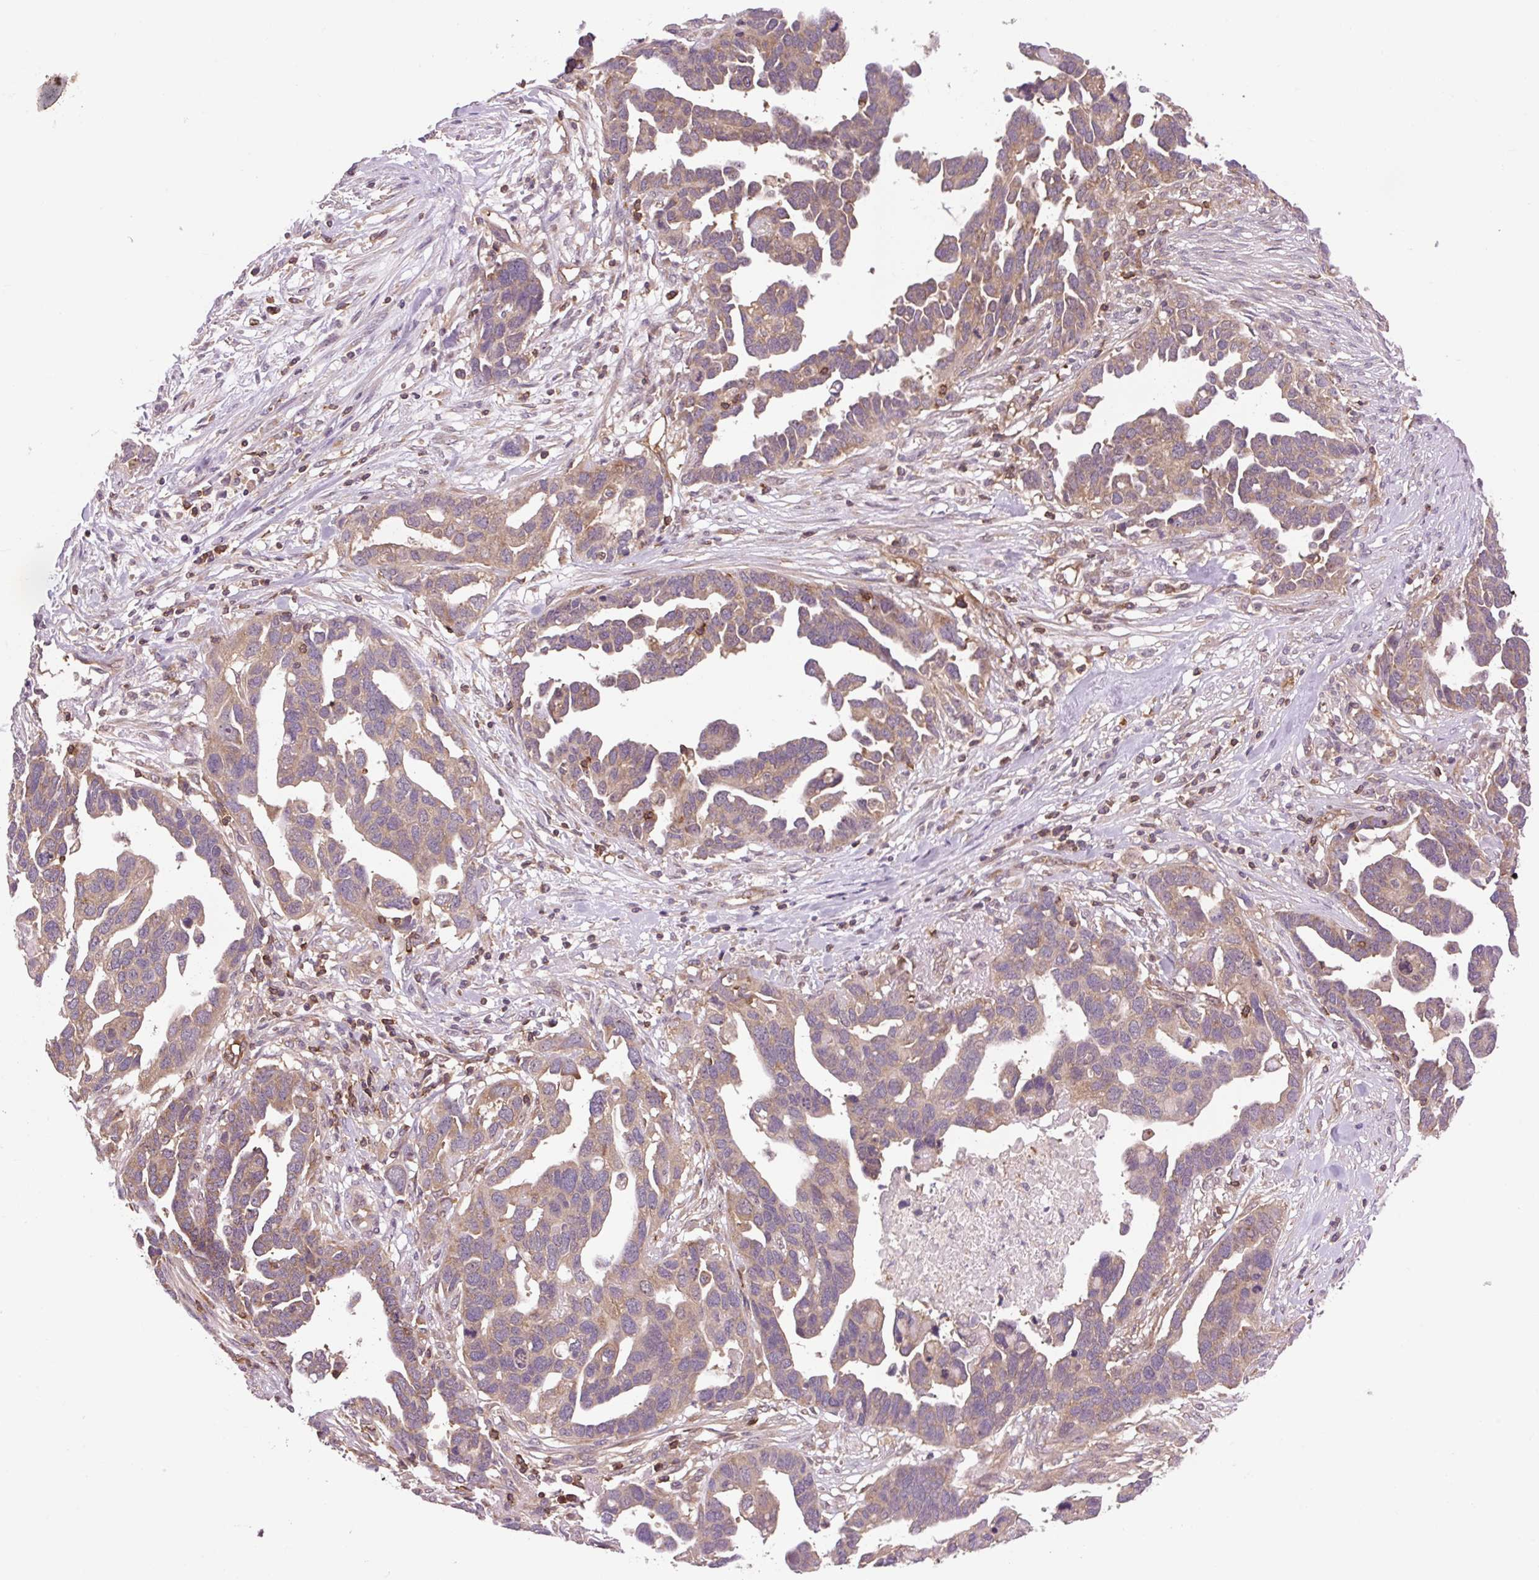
{"staining": {"intensity": "moderate", "quantity": "25%-75%", "location": "cytoplasmic/membranous"}, "tissue": "ovarian cancer", "cell_type": "Tumor cells", "image_type": "cancer", "snomed": [{"axis": "morphology", "description": "Cystadenocarcinoma, serous, NOS"}, {"axis": "topography", "description": "Ovary"}], "caption": "Immunohistochemistry (IHC) micrograph of neoplastic tissue: ovarian serous cystadenocarcinoma stained using immunohistochemistry demonstrates medium levels of moderate protein expression localized specifically in the cytoplasmic/membranous of tumor cells, appearing as a cytoplasmic/membranous brown color.", "gene": "PLCG1", "patient": {"sex": "female", "age": 54}}